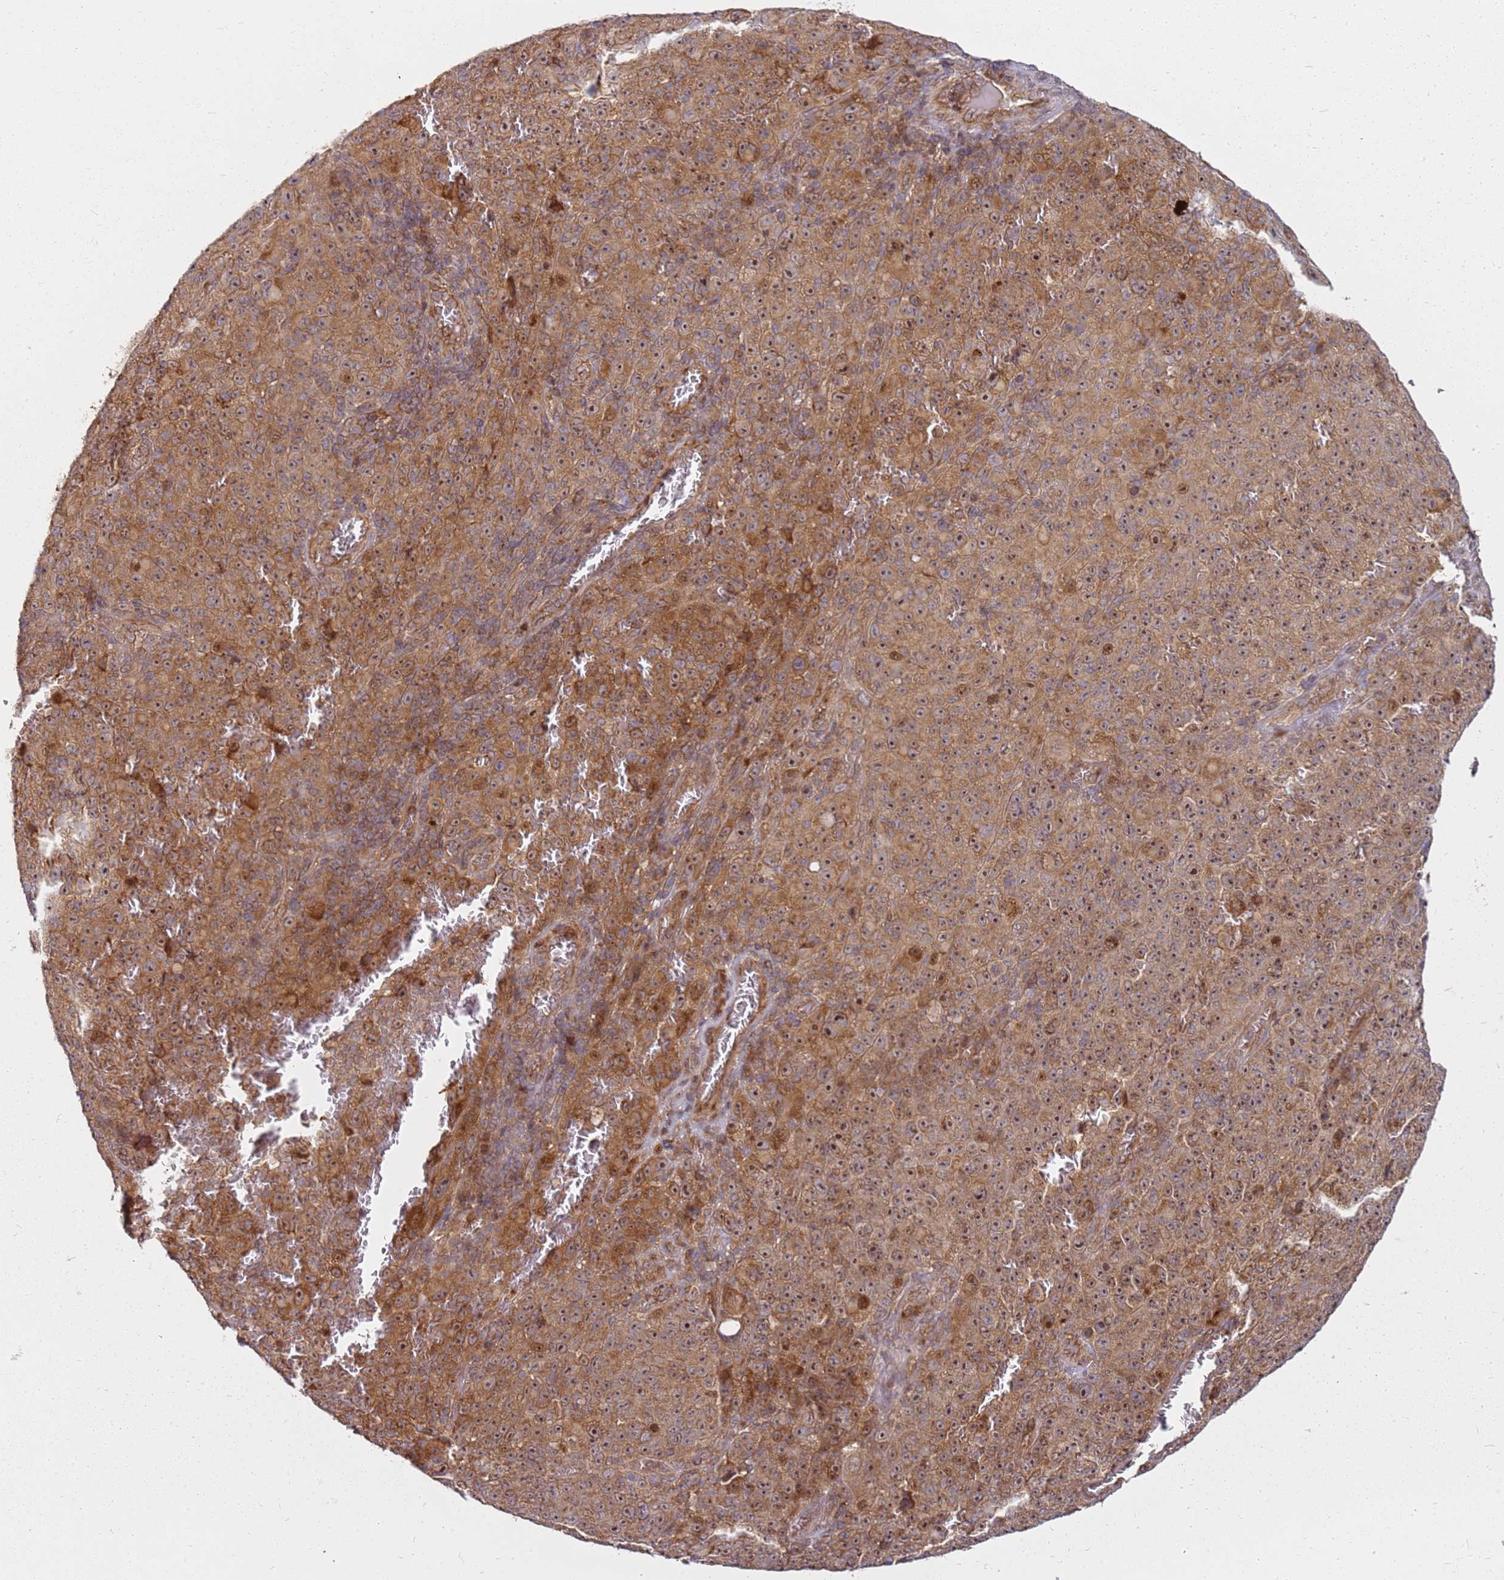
{"staining": {"intensity": "moderate", "quantity": ">75%", "location": "cytoplasmic/membranous"}, "tissue": "melanoma", "cell_type": "Tumor cells", "image_type": "cancer", "snomed": [{"axis": "morphology", "description": "Malignant melanoma, NOS"}, {"axis": "topography", "description": "Skin"}], "caption": "This is a photomicrograph of IHC staining of malignant melanoma, which shows moderate positivity in the cytoplasmic/membranous of tumor cells.", "gene": "CCDC159", "patient": {"sex": "female", "age": 82}}